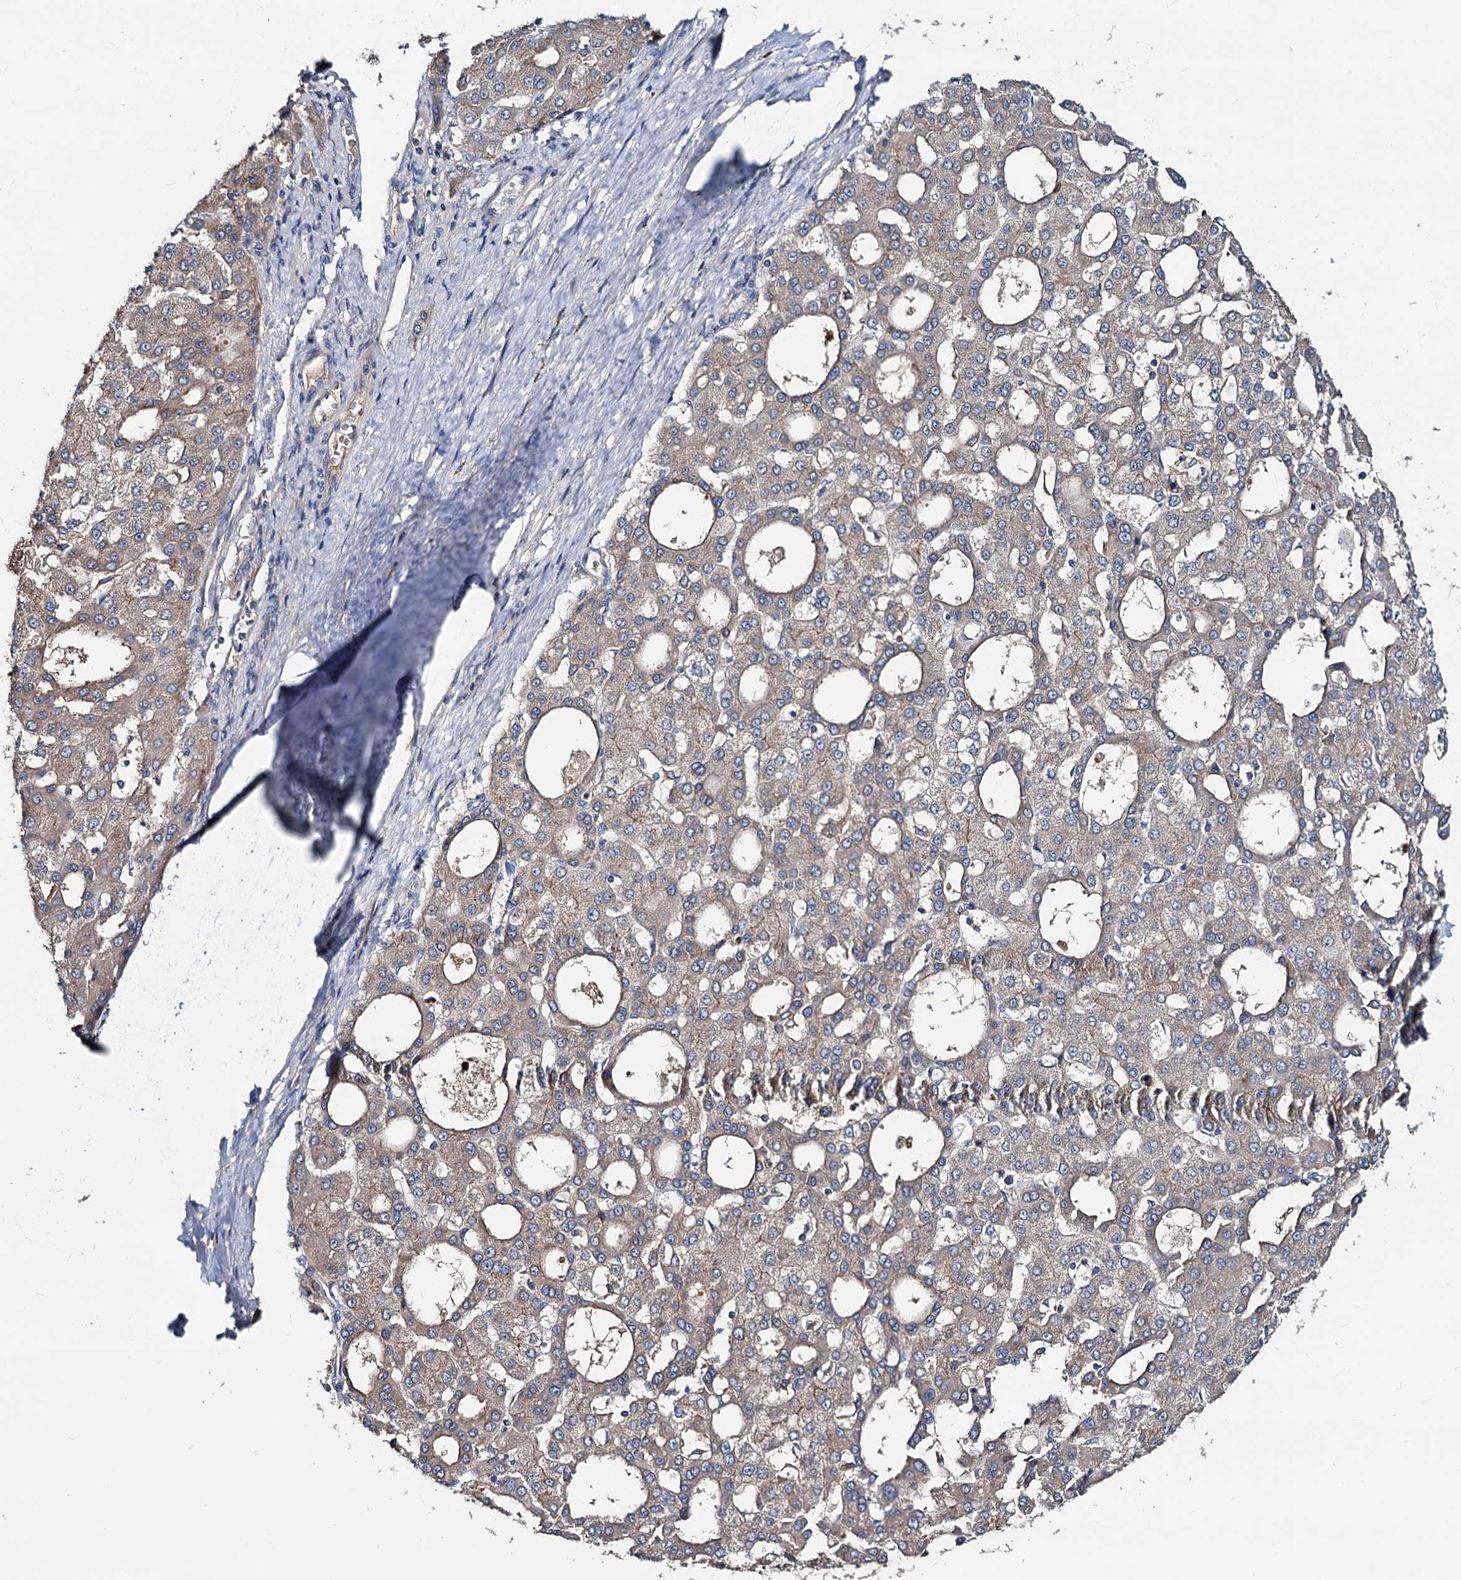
{"staining": {"intensity": "weak", "quantity": ">75%", "location": "cytoplasmic/membranous"}, "tissue": "liver cancer", "cell_type": "Tumor cells", "image_type": "cancer", "snomed": [{"axis": "morphology", "description": "Carcinoma, Hepatocellular, NOS"}, {"axis": "topography", "description": "Liver"}], "caption": "An immunohistochemistry (IHC) image of tumor tissue is shown. Protein staining in brown labels weak cytoplasmic/membranous positivity in hepatocellular carcinoma (liver) within tumor cells.", "gene": "ACY3", "patient": {"sex": "male", "age": 47}}